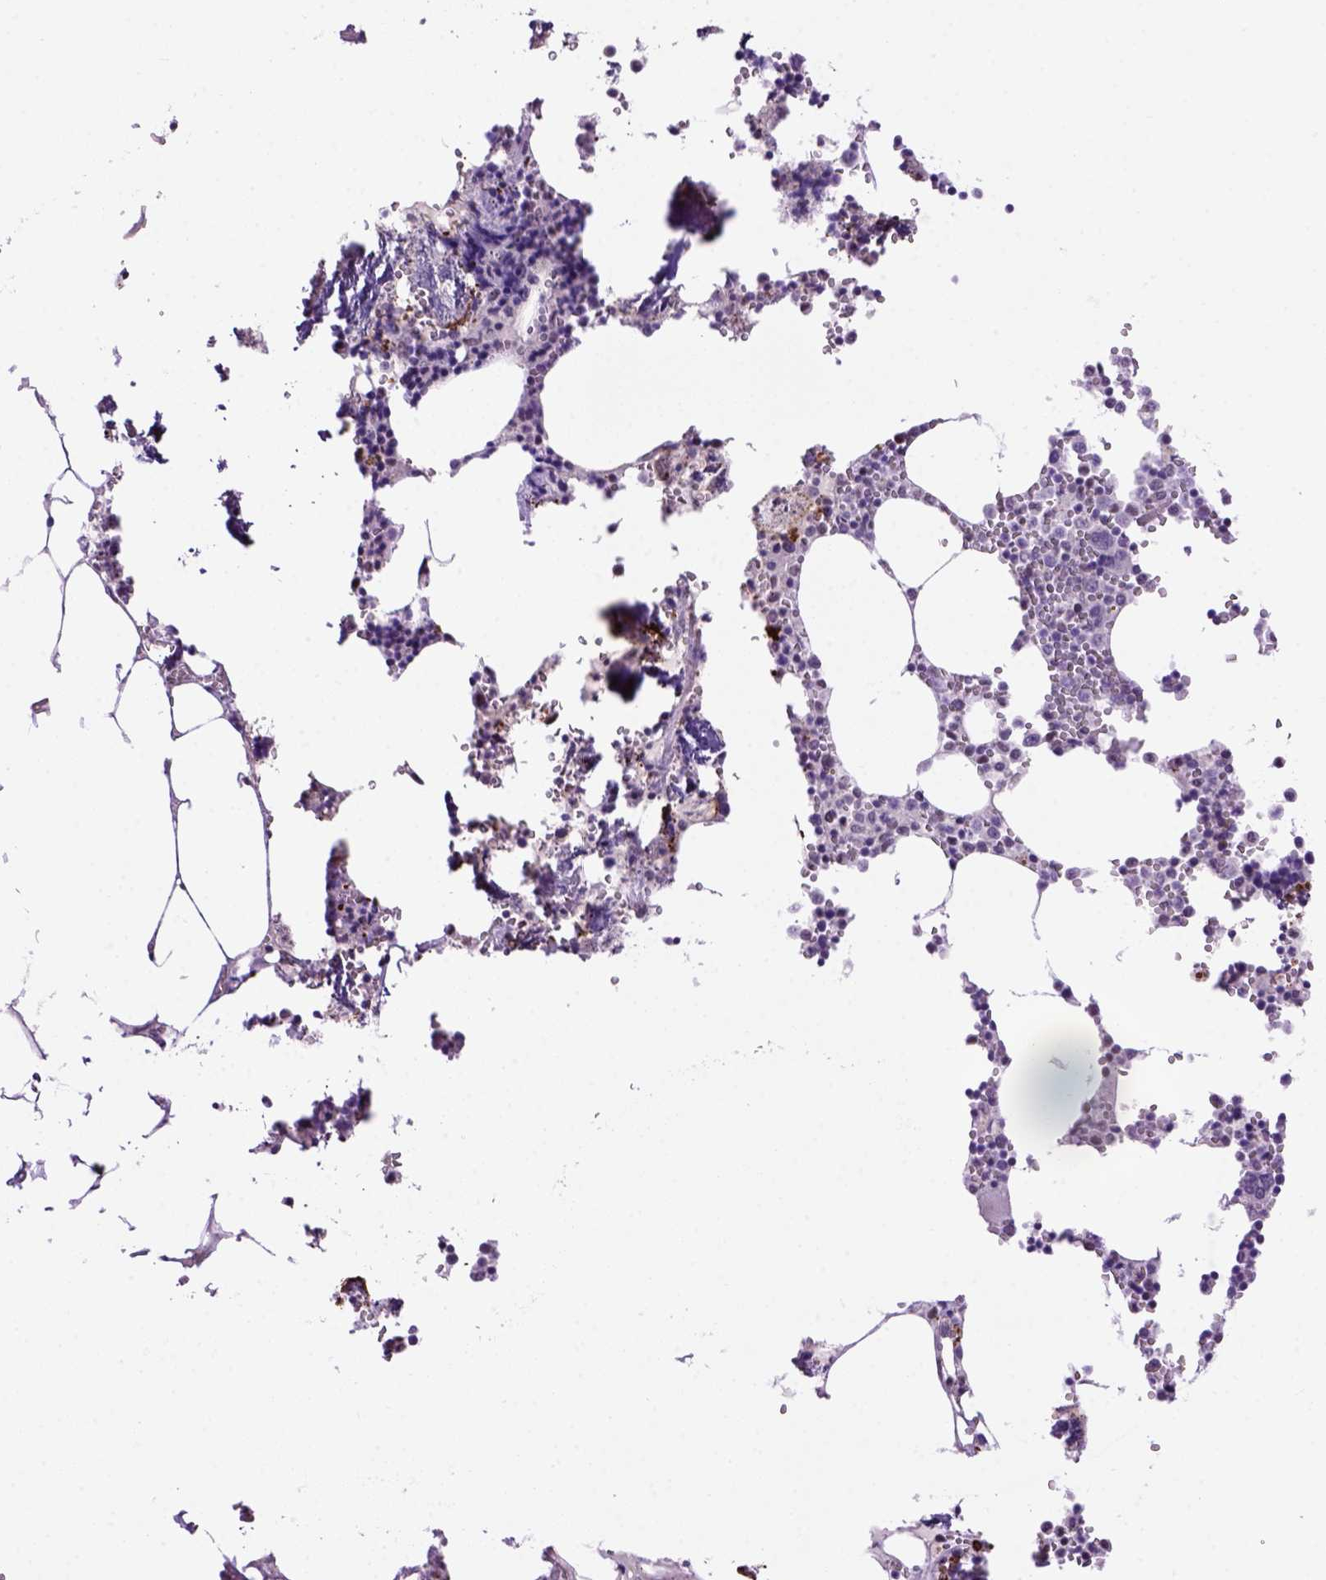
{"staining": {"intensity": "weak", "quantity": "<25%", "location": "nuclear"}, "tissue": "bone marrow", "cell_type": "Hematopoietic cells", "image_type": "normal", "snomed": [{"axis": "morphology", "description": "Normal tissue, NOS"}, {"axis": "topography", "description": "Bone marrow"}], "caption": "This is an IHC micrograph of unremarkable human bone marrow. There is no staining in hematopoietic cells.", "gene": "TBPL1", "patient": {"sex": "male", "age": 54}}